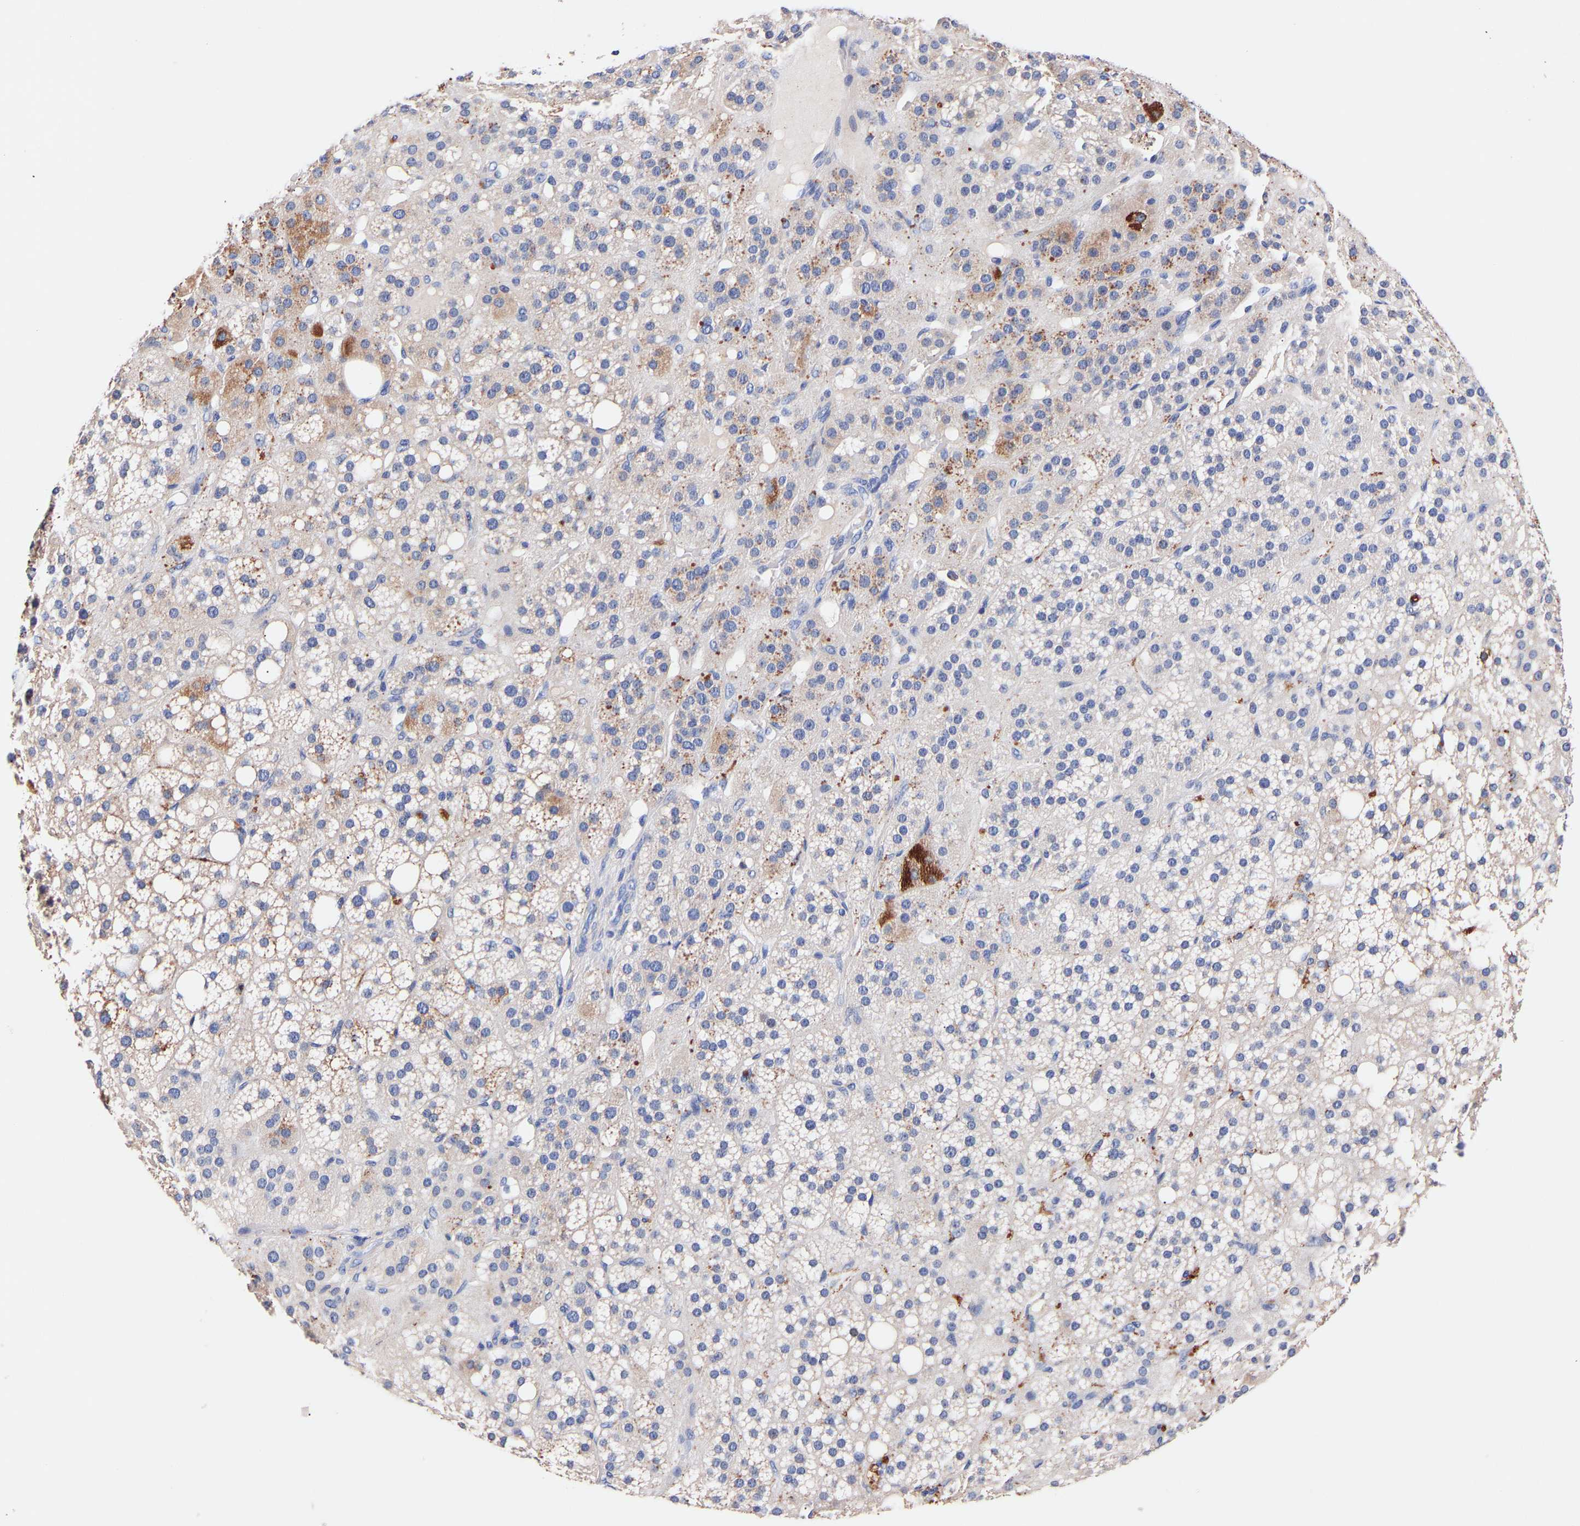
{"staining": {"intensity": "moderate", "quantity": "<25%", "location": "cytoplasmic/membranous"}, "tissue": "adrenal gland", "cell_type": "Glandular cells", "image_type": "normal", "snomed": [{"axis": "morphology", "description": "Normal tissue, NOS"}, {"axis": "topography", "description": "Adrenal gland"}], "caption": "Human adrenal gland stained with a brown dye demonstrates moderate cytoplasmic/membranous positive expression in about <25% of glandular cells.", "gene": "SEM1", "patient": {"sex": "female", "age": 59}}